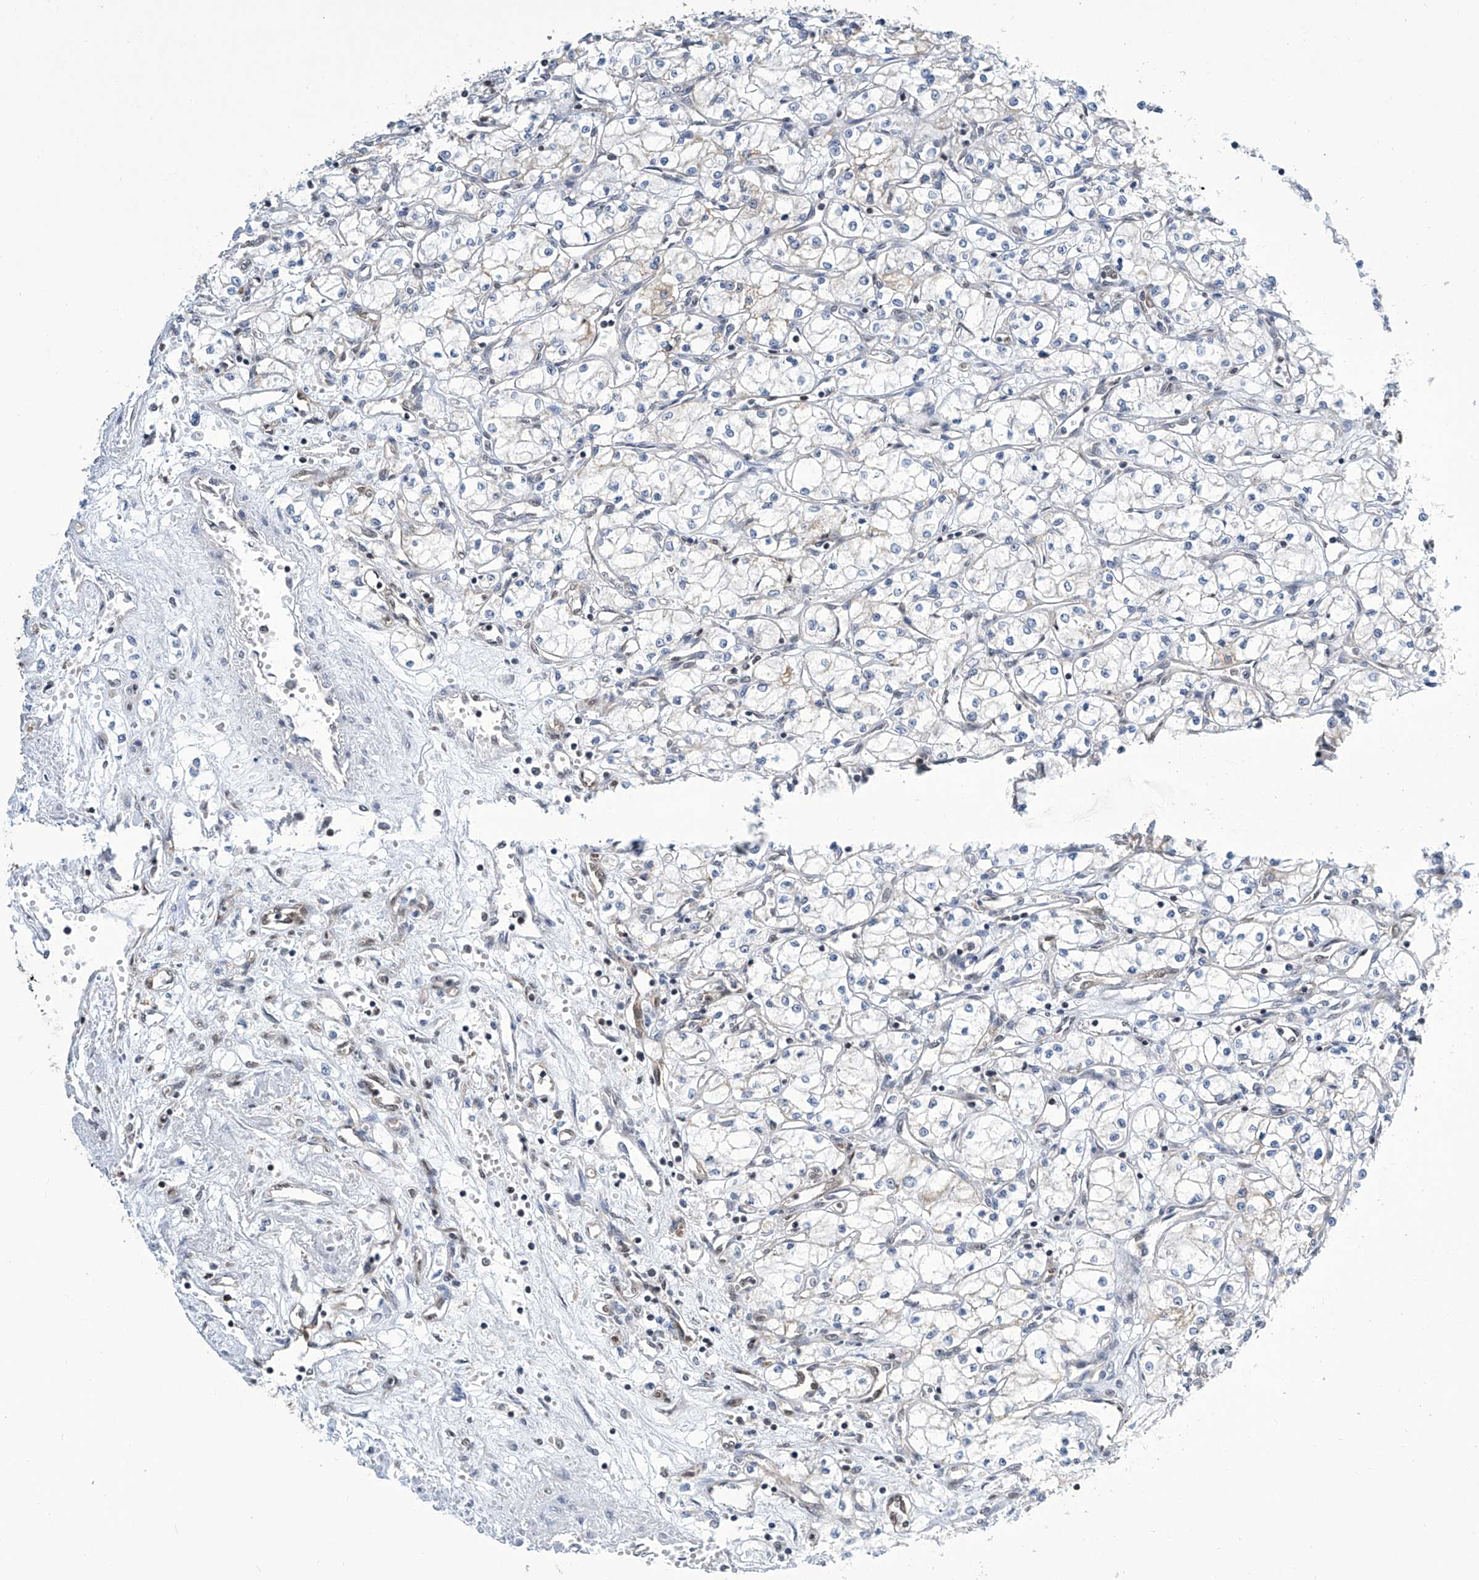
{"staining": {"intensity": "negative", "quantity": "none", "location": "none"}, "tissue": "renal cancer", "cell_type": "Tumor cells", "image_type": "cancer", "snomed": [{"axis": "morphology", "description": "Adenocarcinoma, NOS"}, {"axis": "topography", "description": "Kidney"}], "caption": "IHC of renal cancer displays no staining in tumor cells. (Brightfield microscopy of DAB immunohistochemistry at high magnification).", "gene": "SREBF2", "patient": {"sex": "male", "age": 59}}